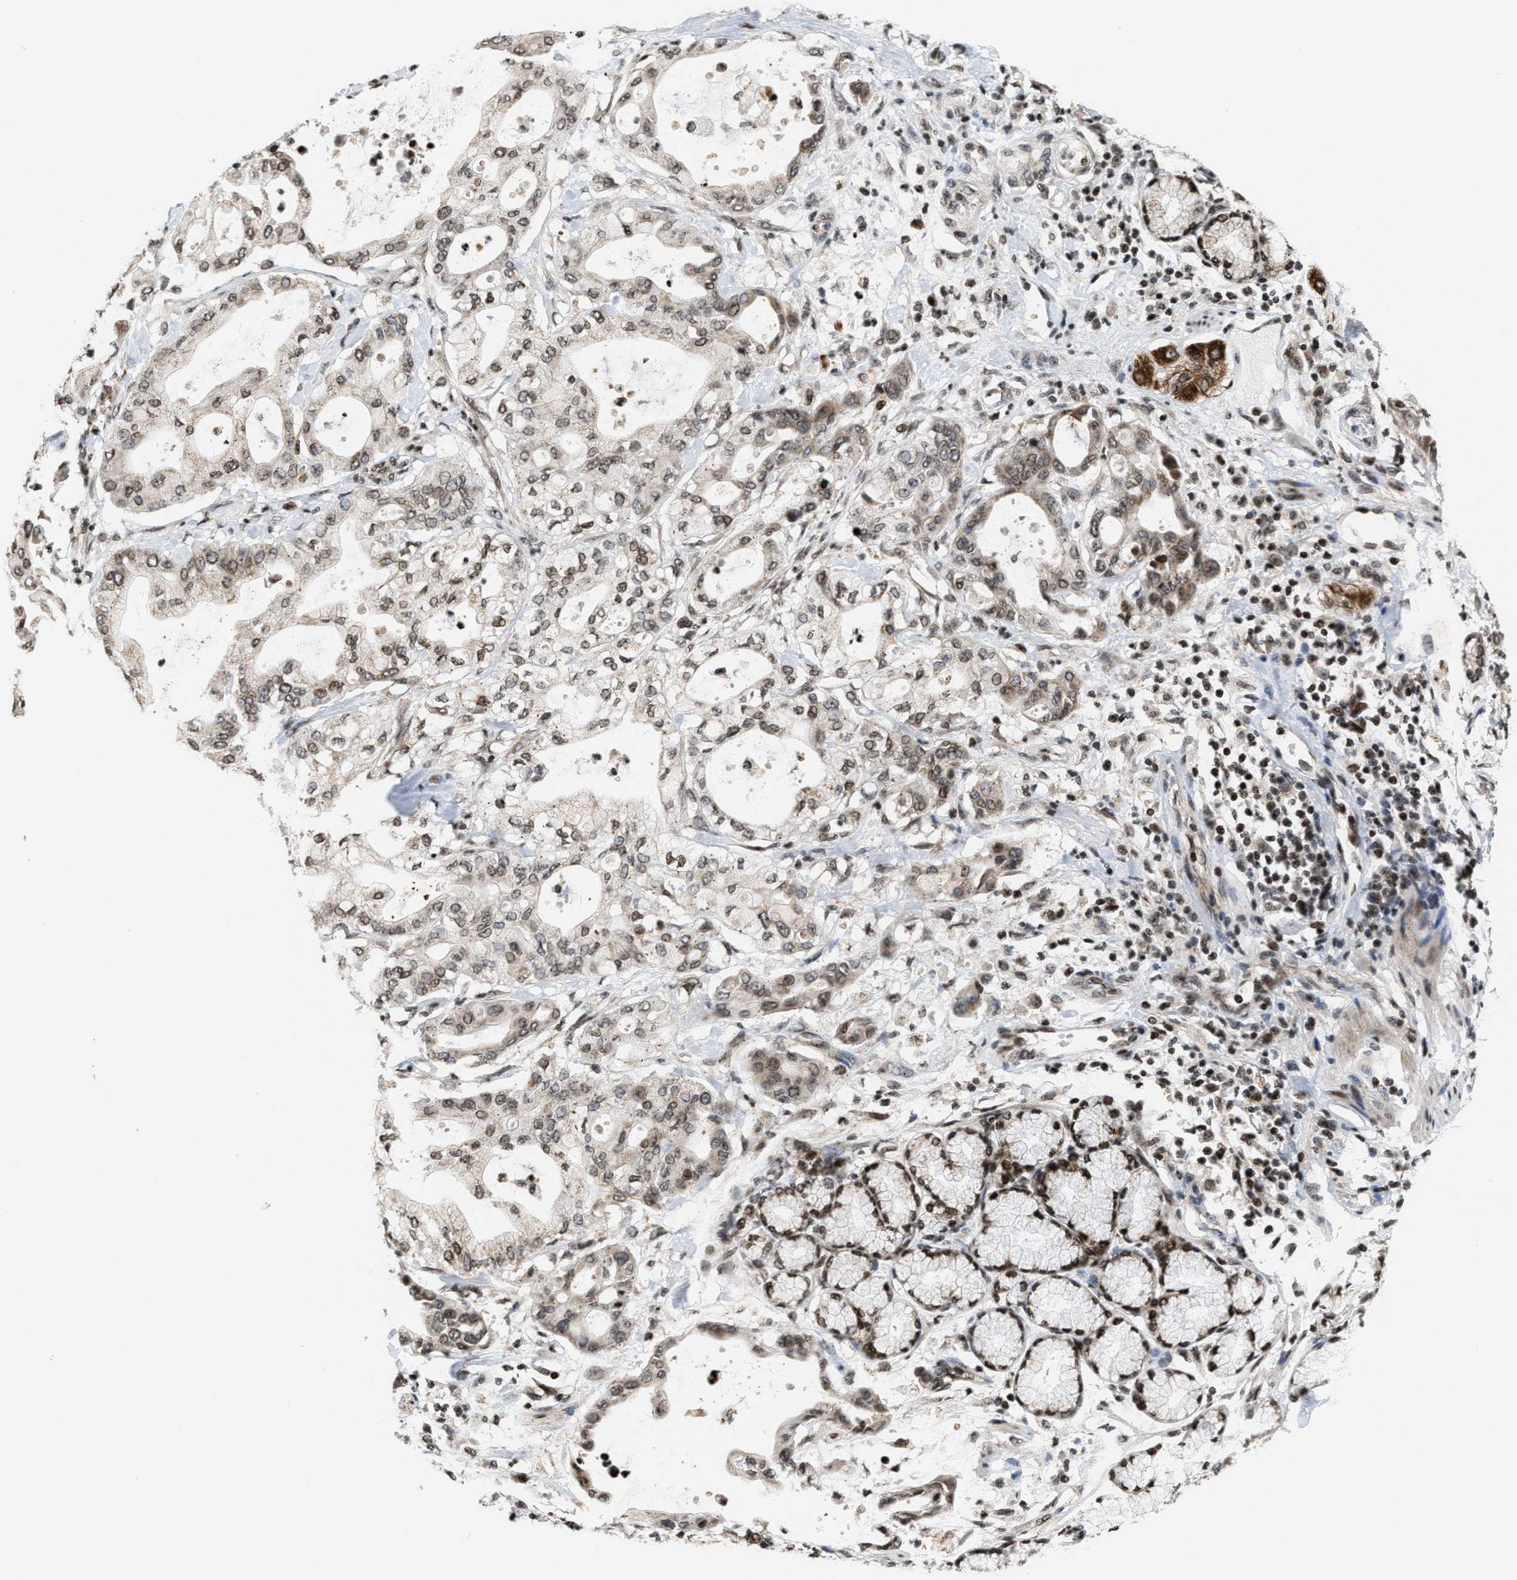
{"staining": {"intensity": "weak", "quantity": ">75%", "location": "cytoplasmic/membranous,nuclear"}, "tissue": "pancreatic cancer", "cell_type": "Tumor cells", "image_type": "cancer", "snomed": [{"axis": "morphology", "description": "Adenocarcinoma, NOS"}, {"axis": "morphology", "description": "Adenocarcinoma, metastatic, NOS"}, {"axis": "topography", "description": "Lymph node"}, {"axis": "topography", "description": "Pancreas"}, {"axis": "topography", "description": "Duodenum"}], "caption": "Protein expression analysis of pancreatic adenocarcinoma shows weak cytoplasmic/membranous and nuclear expression in approximately >75% of tumor cells.", "gene": "PDZD2", "patient": {"sex": "female", "age": 64}}